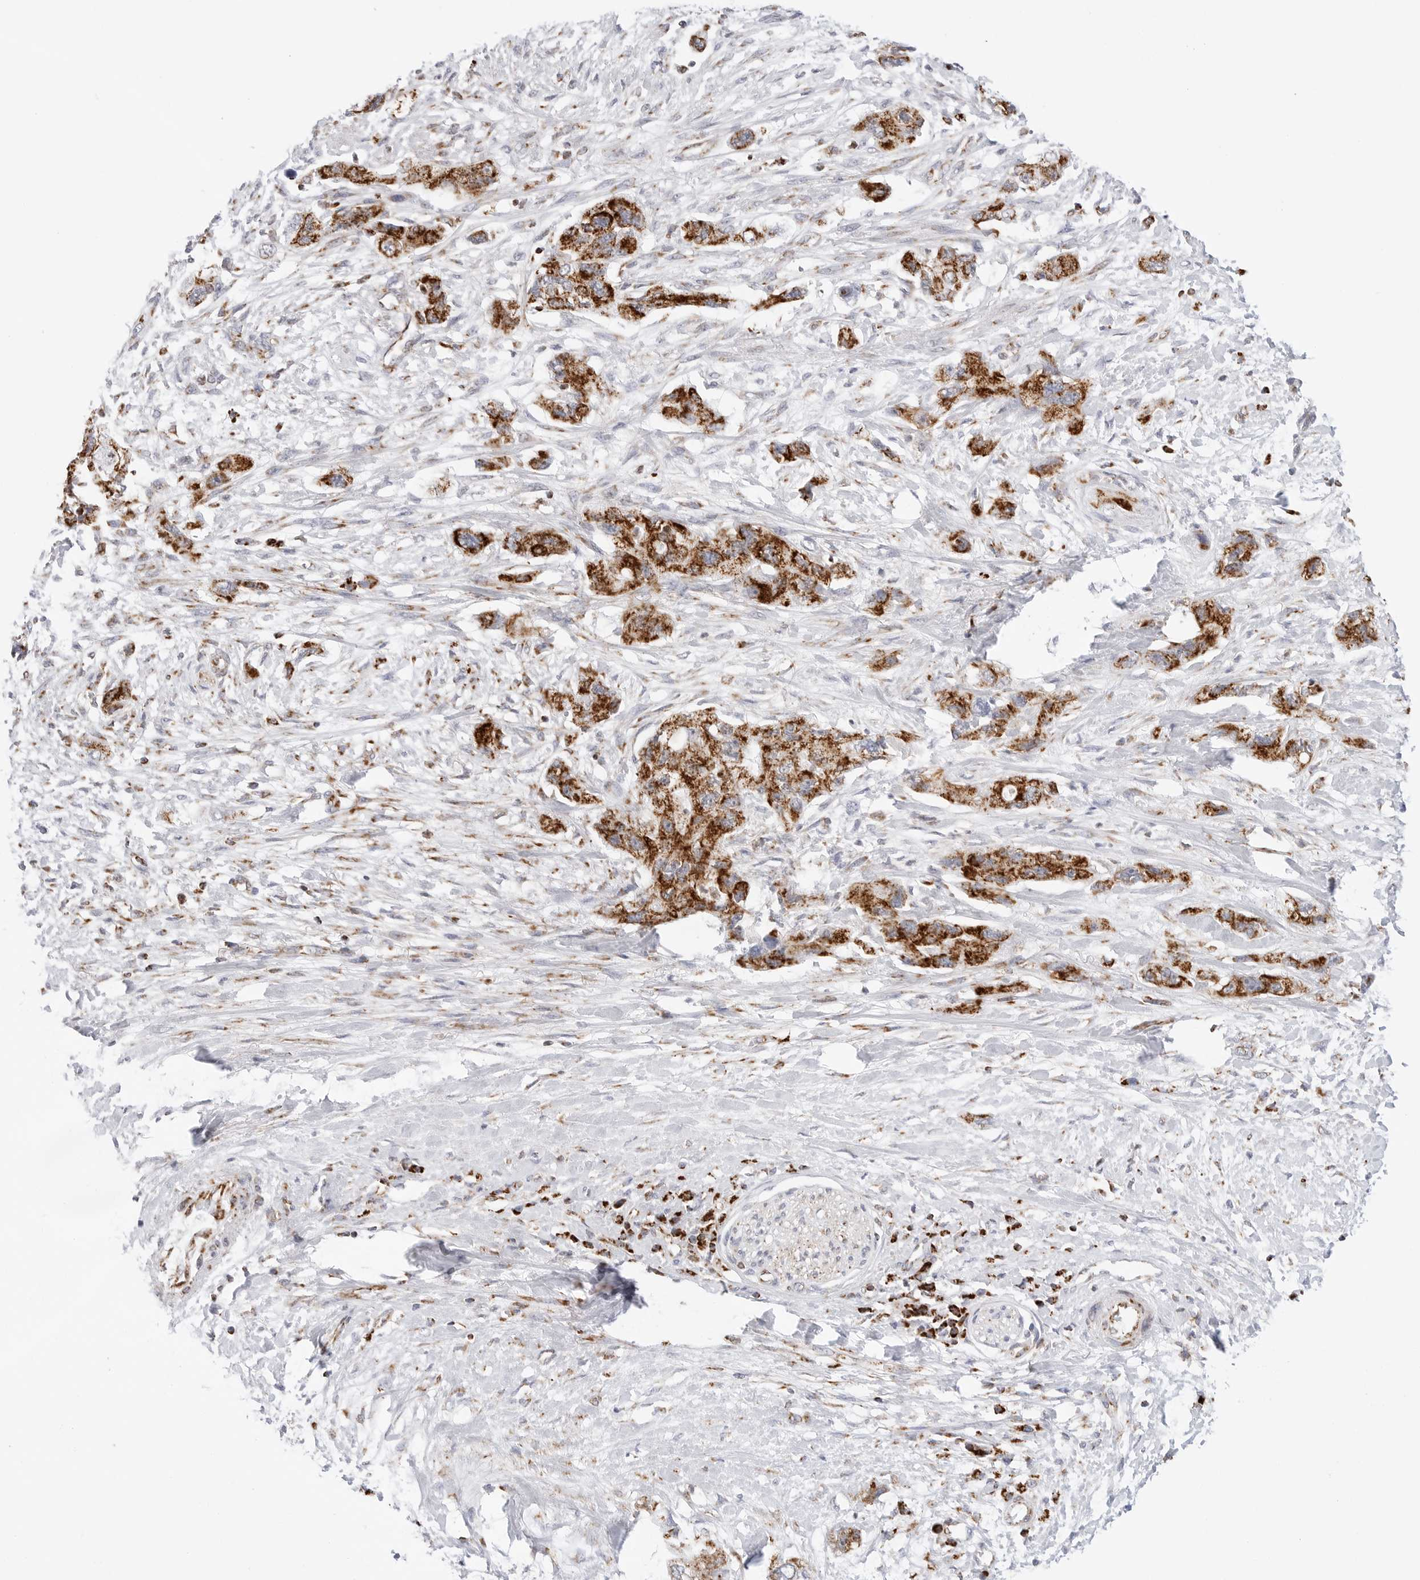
{"staining": {"intensity": "strong", "quantity": ">75%", "location": "cytoplasmic/membranous"}, "tissue": "pancreatic cancer", "cell_type": "Tumor cells", "image_type": "cancer", "snomed": [{"axis": "morphology", "description": "Adenocarcinoma, NOS"}, {"axis": "topography", "description": "Pancreas"}], "caption": "IHC photomicrograph of neoplastic tissue: human pancreatic adenocarcinoma stained using IHC shows high levels of strong protein expression localized specifically in the cytoplasmic/membranous of tumor cells, appearing as a cytoplasmic/membranous brown color.", "gene": "ATP5IF1", "patient": {"sex": "female", "age": 73}}